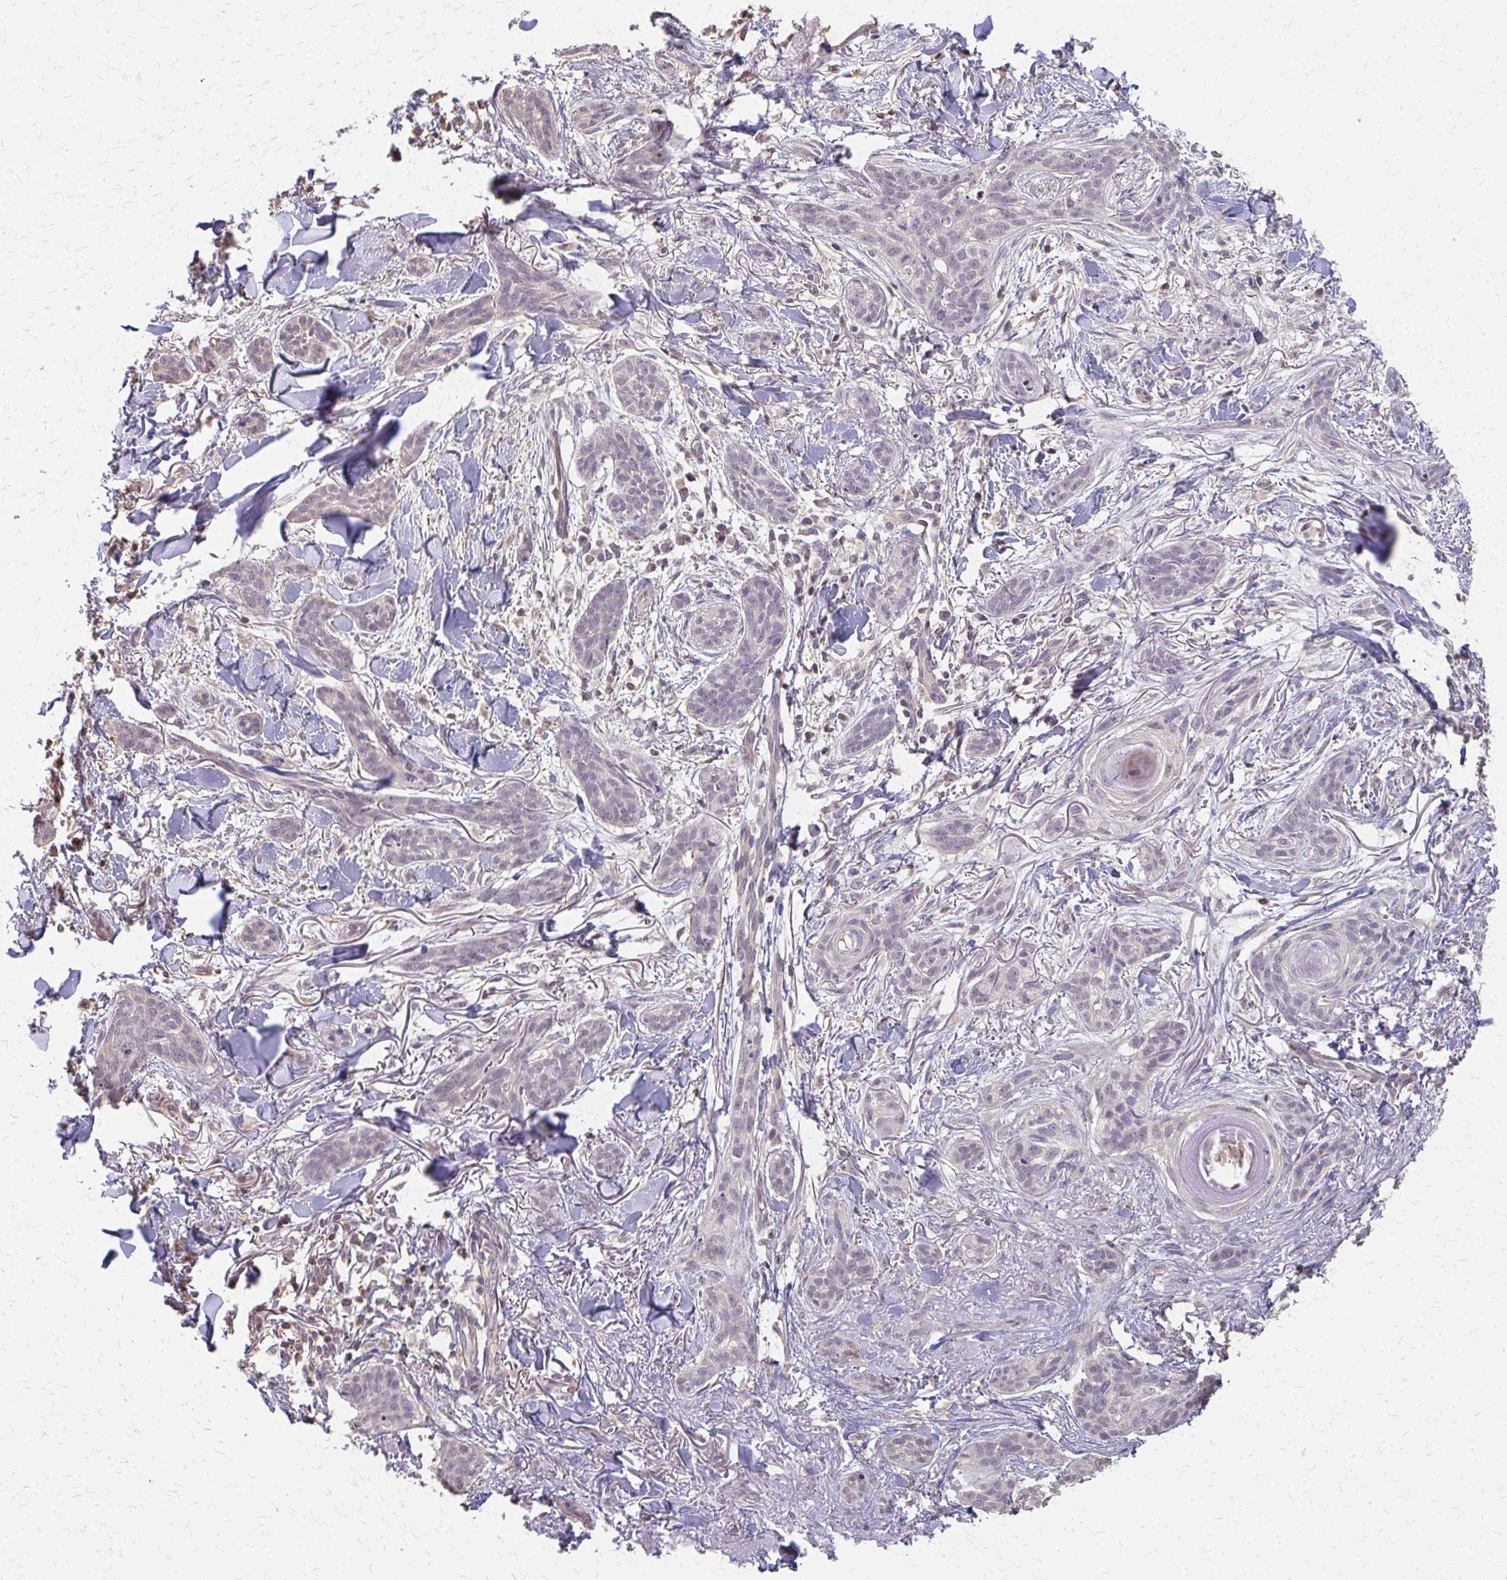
{"staining": {"intensity": "negative", "quantity": "none", "location": "none"}, "tissue": "skin cancer", "cell_type": "Tumor cells", "image_type": "cancer", "snomed": [{"axis": "morphology", "description": "Basal cell carcinoma"}, {"axis": "topography", "description": "Skin"}], "caption": "DAB immunohistochemical staining of skin basal cell carcinoma demonstrates no significant expression in tumor cells.", "gene": "RABGAP1L", "patient": {"sex": "male", "age": 52}}